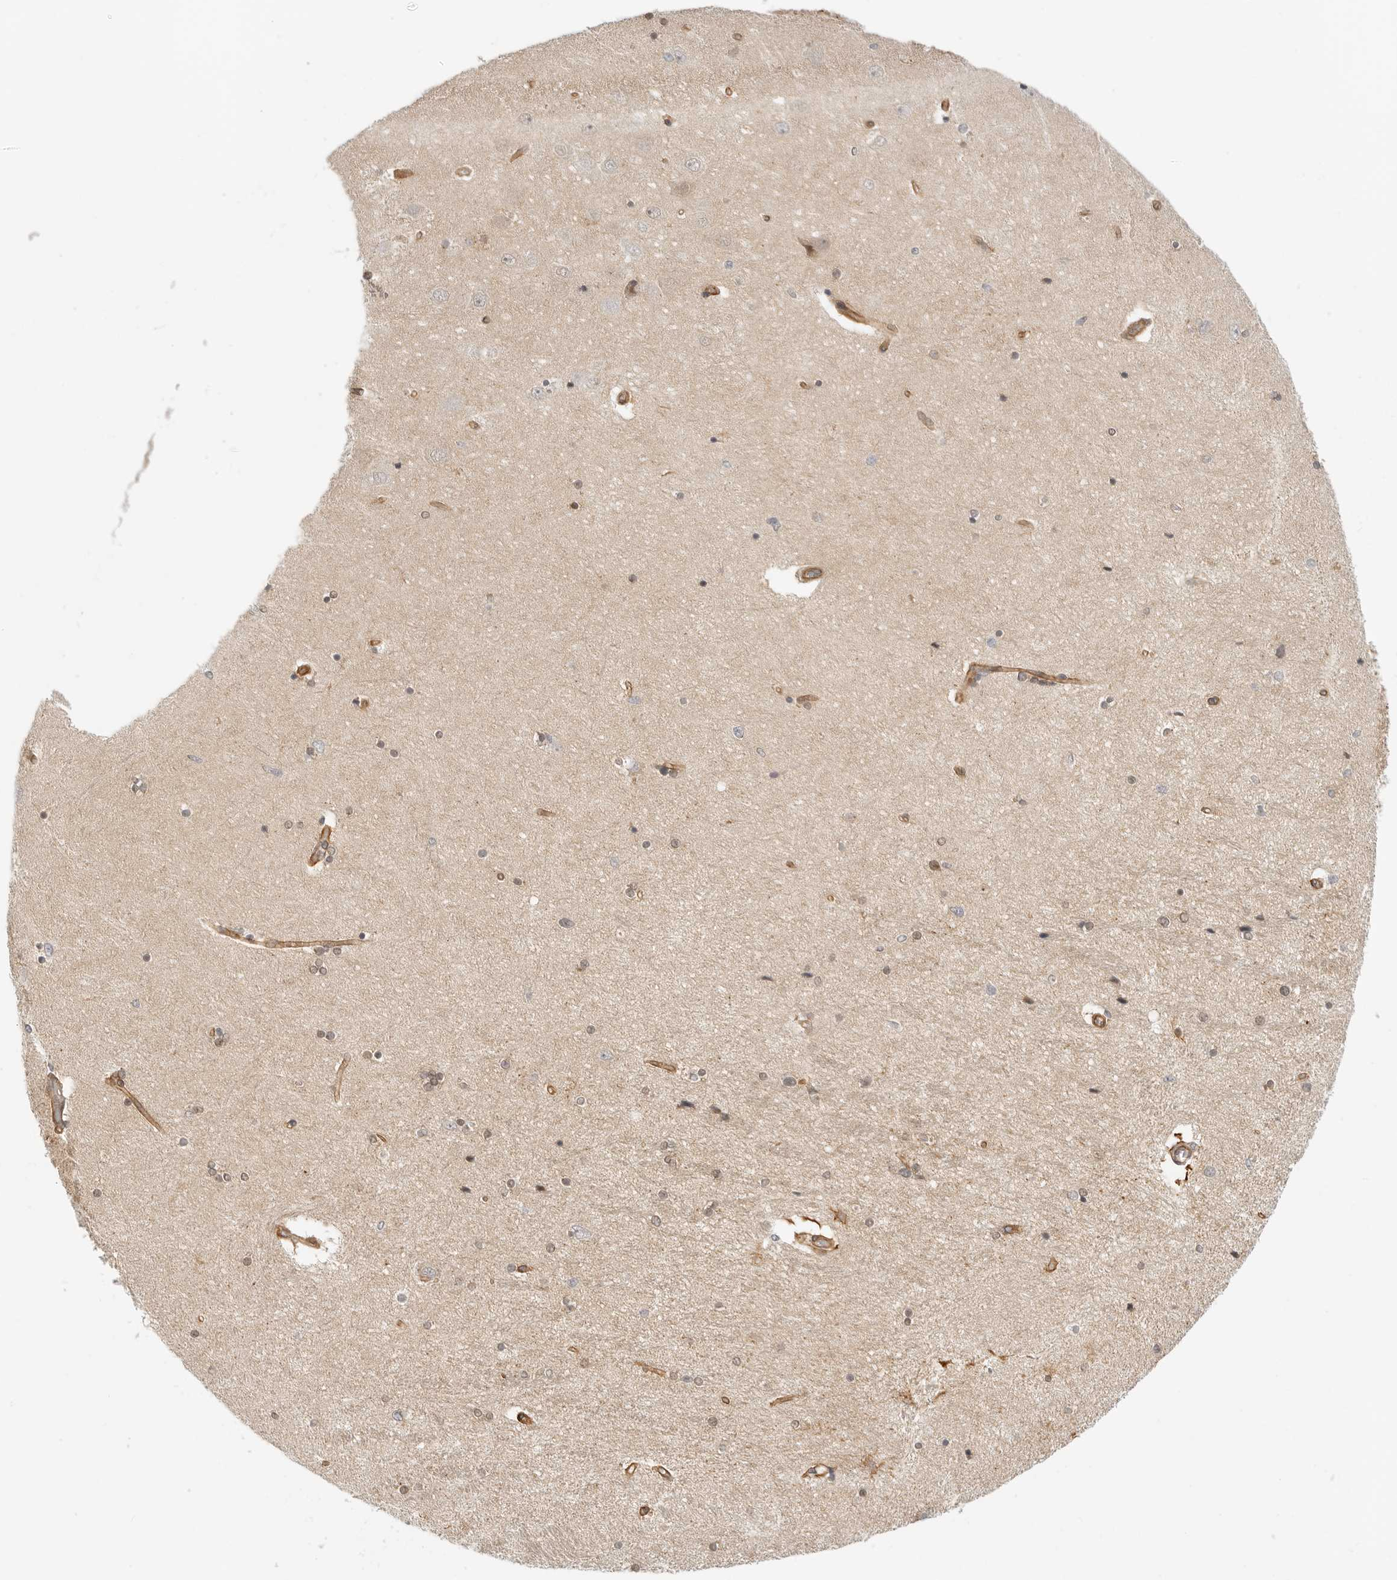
{"staining": {"intensity": "moderate", "quantity": "<25%", "location": "nuclear"}, "tissue": "hippocampus", "cell_type": "Glial cells", "image_type": "normal", "snomed": [{"axis": "morphology", "description": "Normal tissue, NOS"}, {"axis": "topography", "description": "Hippocampus"}], "caption": "Normal hippocampus shows moderate nuclear positivity in approximately <25% of glial cells (IHC, brightfield microscopy, high magnification)..", "gene": "ATOH7", "patient": {"sex": "female", "age": 54}}